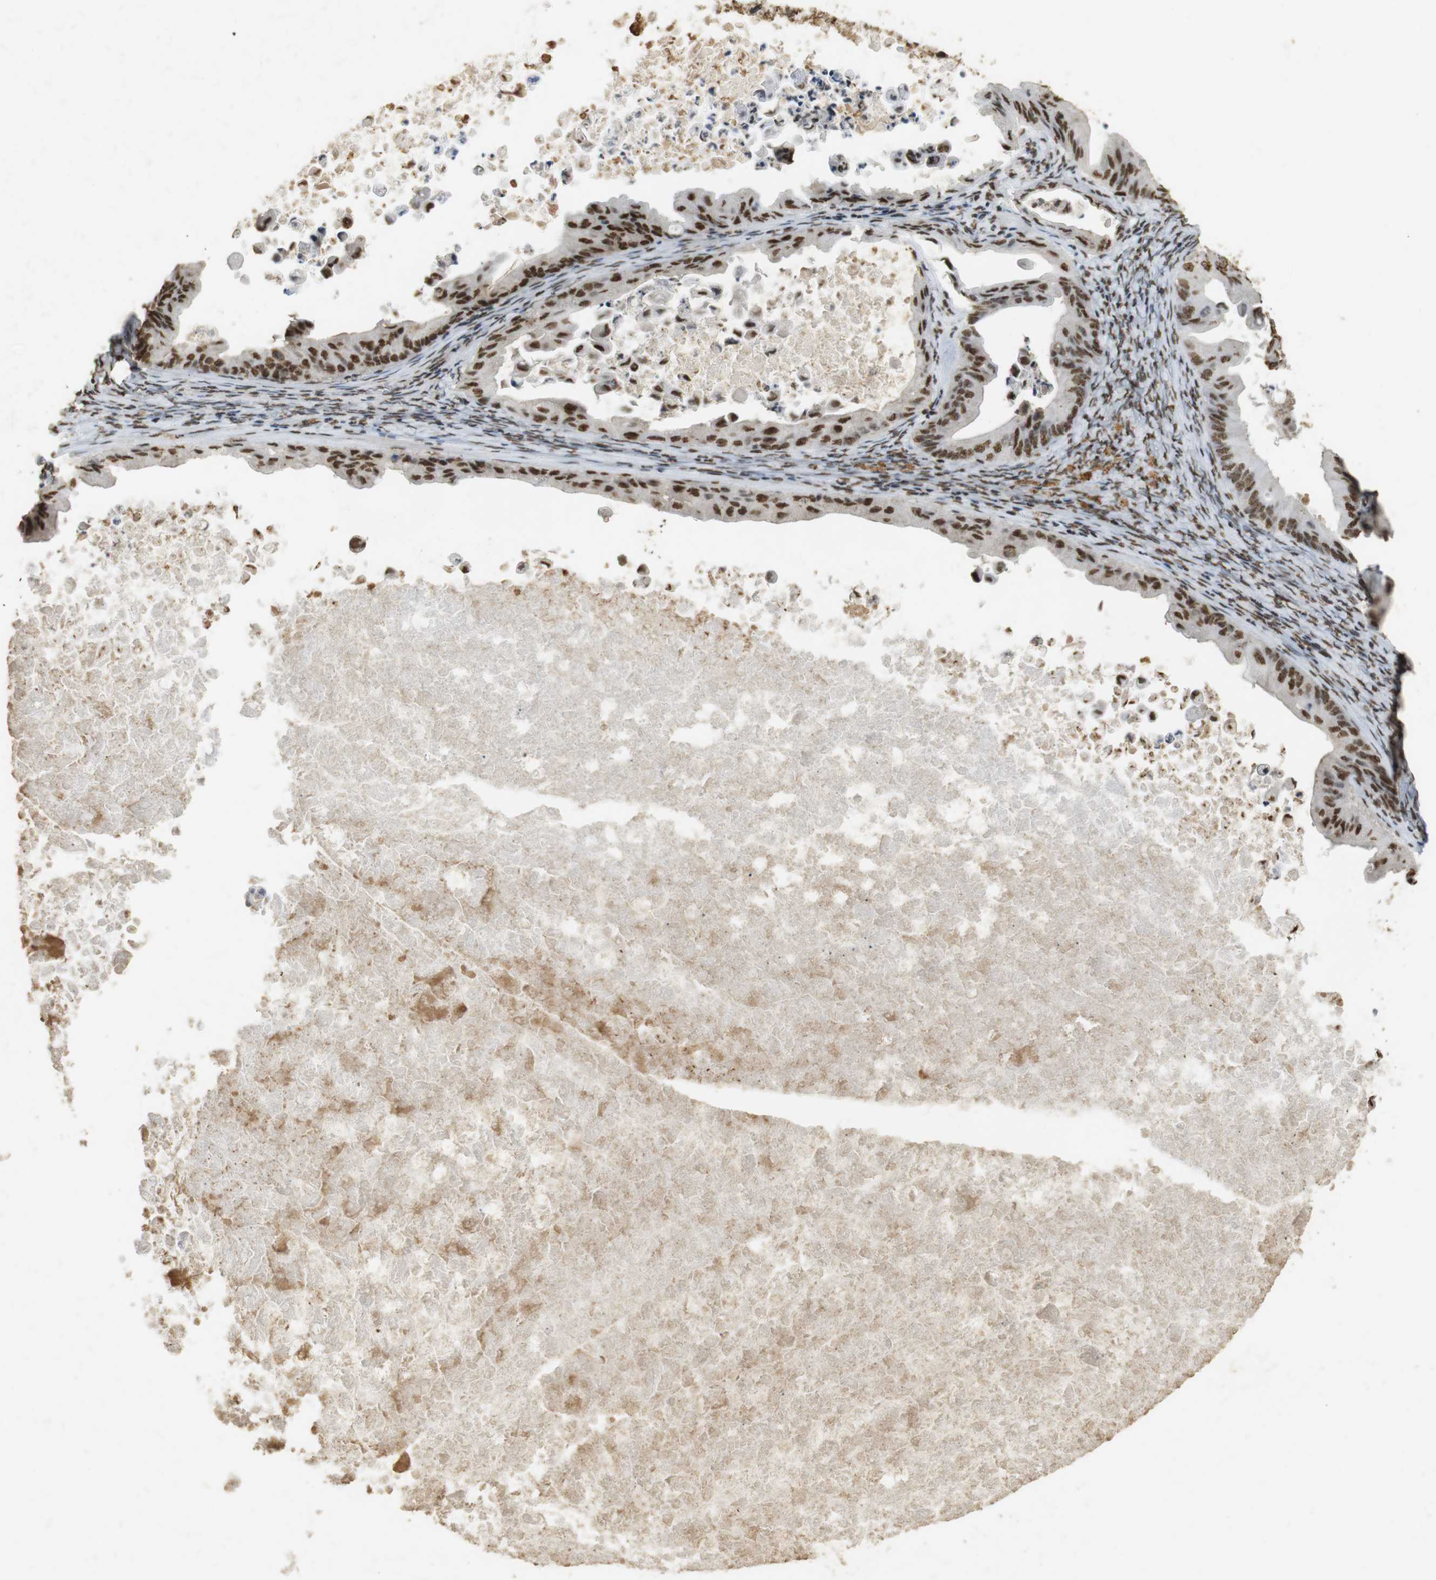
{"staining": {"intensity": "strong", "quantity": ">75%", "location": "cytoplasmic/membranous,nuclear"}, "tissue": "ovarian cancer", "cell_type": "Tumor cells", "image_type": "cancer", "snomed": [{"axis": "morphology", "description": "Cystadenocarcinoma, mucinous, NOS"}, {"axis": "topography", "description": "Ovary"}], "caption": "IHC (DAB (3,3'-diaminobenzidine)) staining of ovarian mucinous cystadenocarcinoma demonstrates strong cytoplasmic/membranous and nuclear protein expression in approximately >75% of tumor cells.", "gene": "GATA4", "patient": {"sex": "female", "age": 37}}